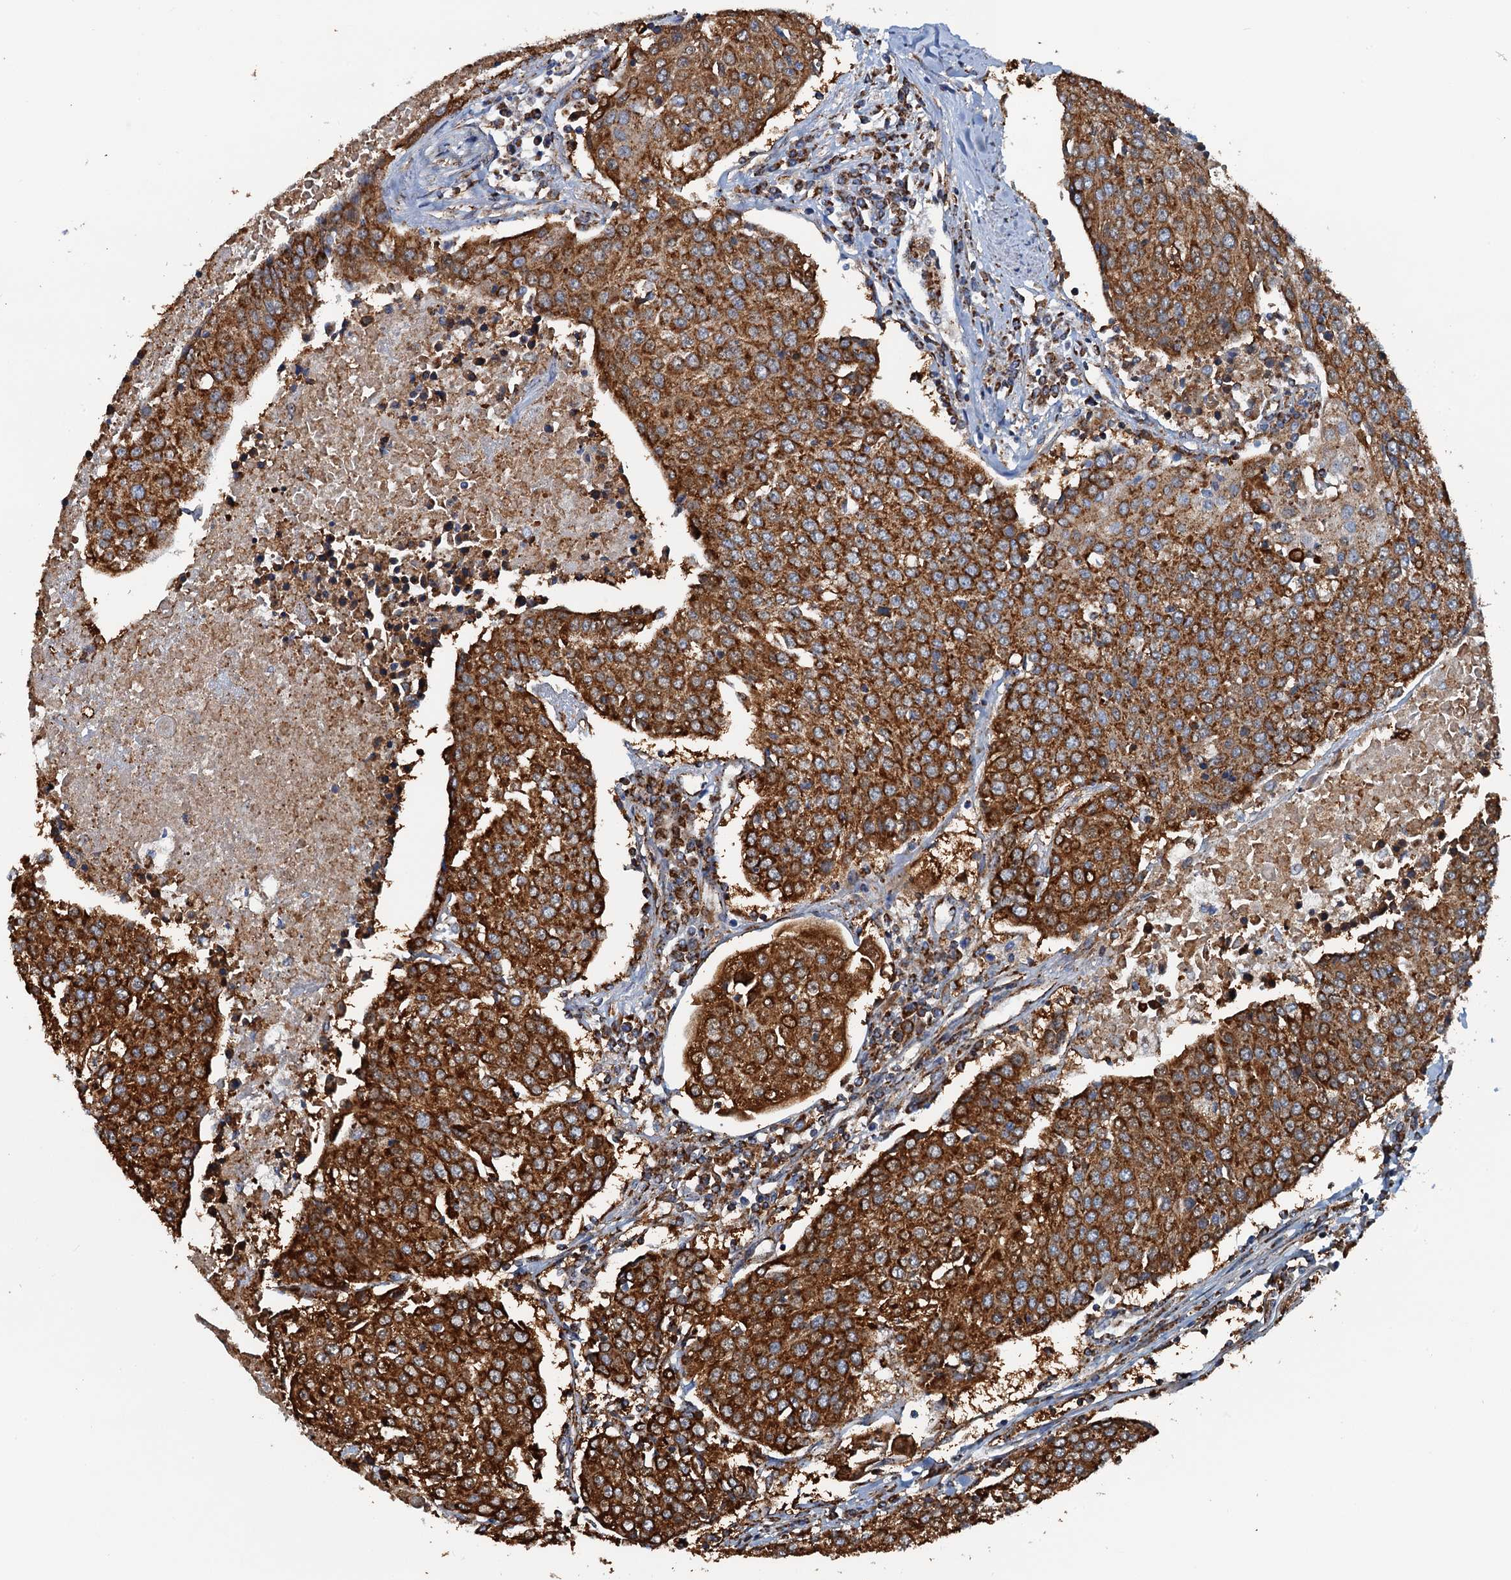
{"staining": {"intensity": "strong", "quantity": ">75%", "location": "cytoplasmic/membranous"}, "tissue": "urothelial cancer", "cell_type": "Tumor cells", "image_type": "cancer", "snomed": [{"axis": "morphology", "description": "Urothelial carcinoma, High grade"}, {"axis": "topography", "description": "Urinary bladder"}], "caption": "Immunohistochemistry of human urothelial cancer reveals high levels of strong cytoplasmic/membranous staining in about >75% of tumor cells.", "gene": "AAGAB", "patient": {"sex": "female", "age": 85}}